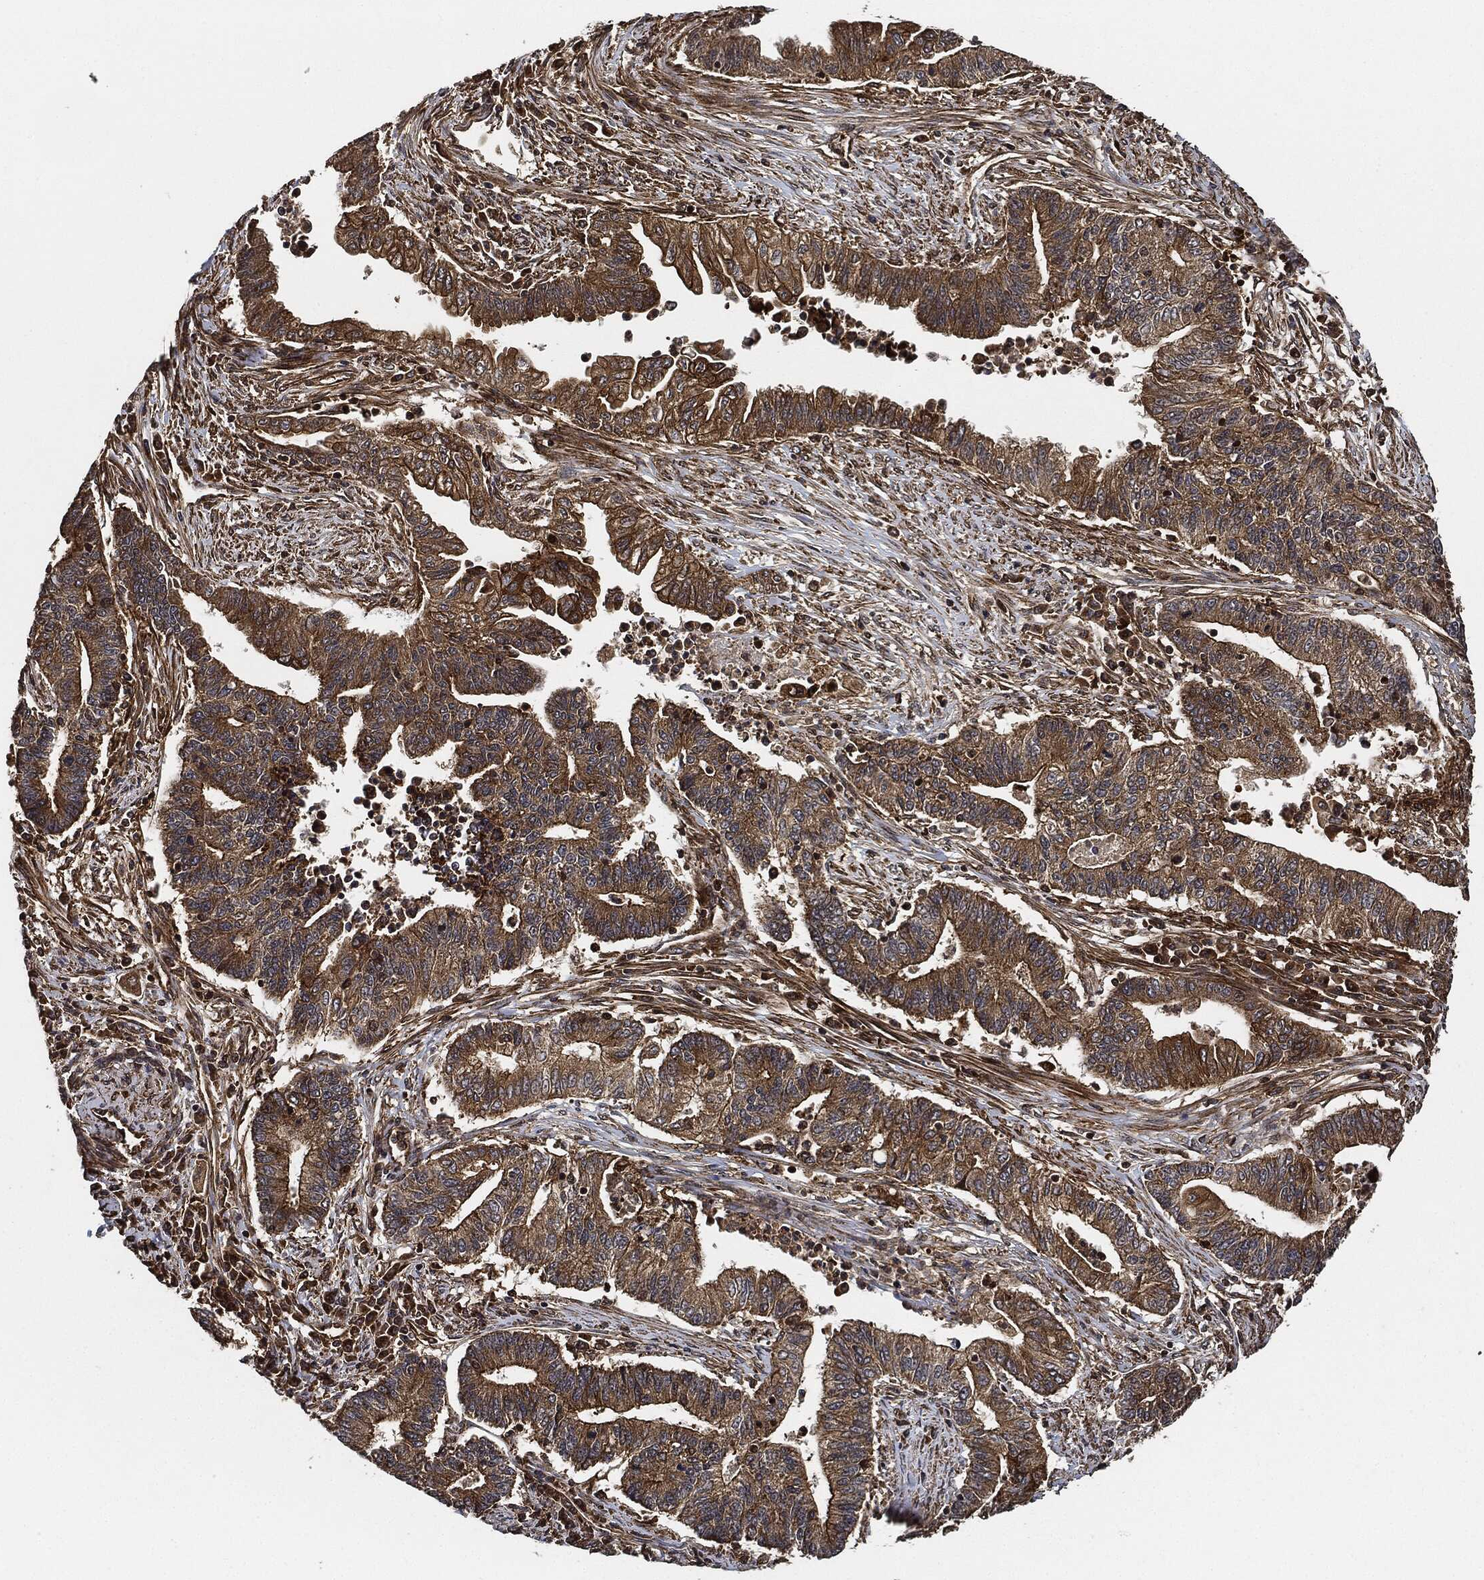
{"staining": {"intensity": "moderate", "quantity": ">75%", "location": "cytoplasmic/membranous"}, "tissue": "endometrial cancer", "cell_type": "Tumor cells", "image_type": "cancer", "snomed": [{"axis": "morphology", "description": "Adenocarcinoma, NOS"}, {"axis": "topography", "description": "Uterus"}, {"axis": "topography", "description": "Endometrium"}], "caption": "Endometrial adenocarcinoma was stained to show a protein in brown. There is medium levels of moderate cytoplasmic/membranous positivity in about >75% of tumor cells.", "gene": "CEP290", "patient": {"sex": "female", "age": 54}}